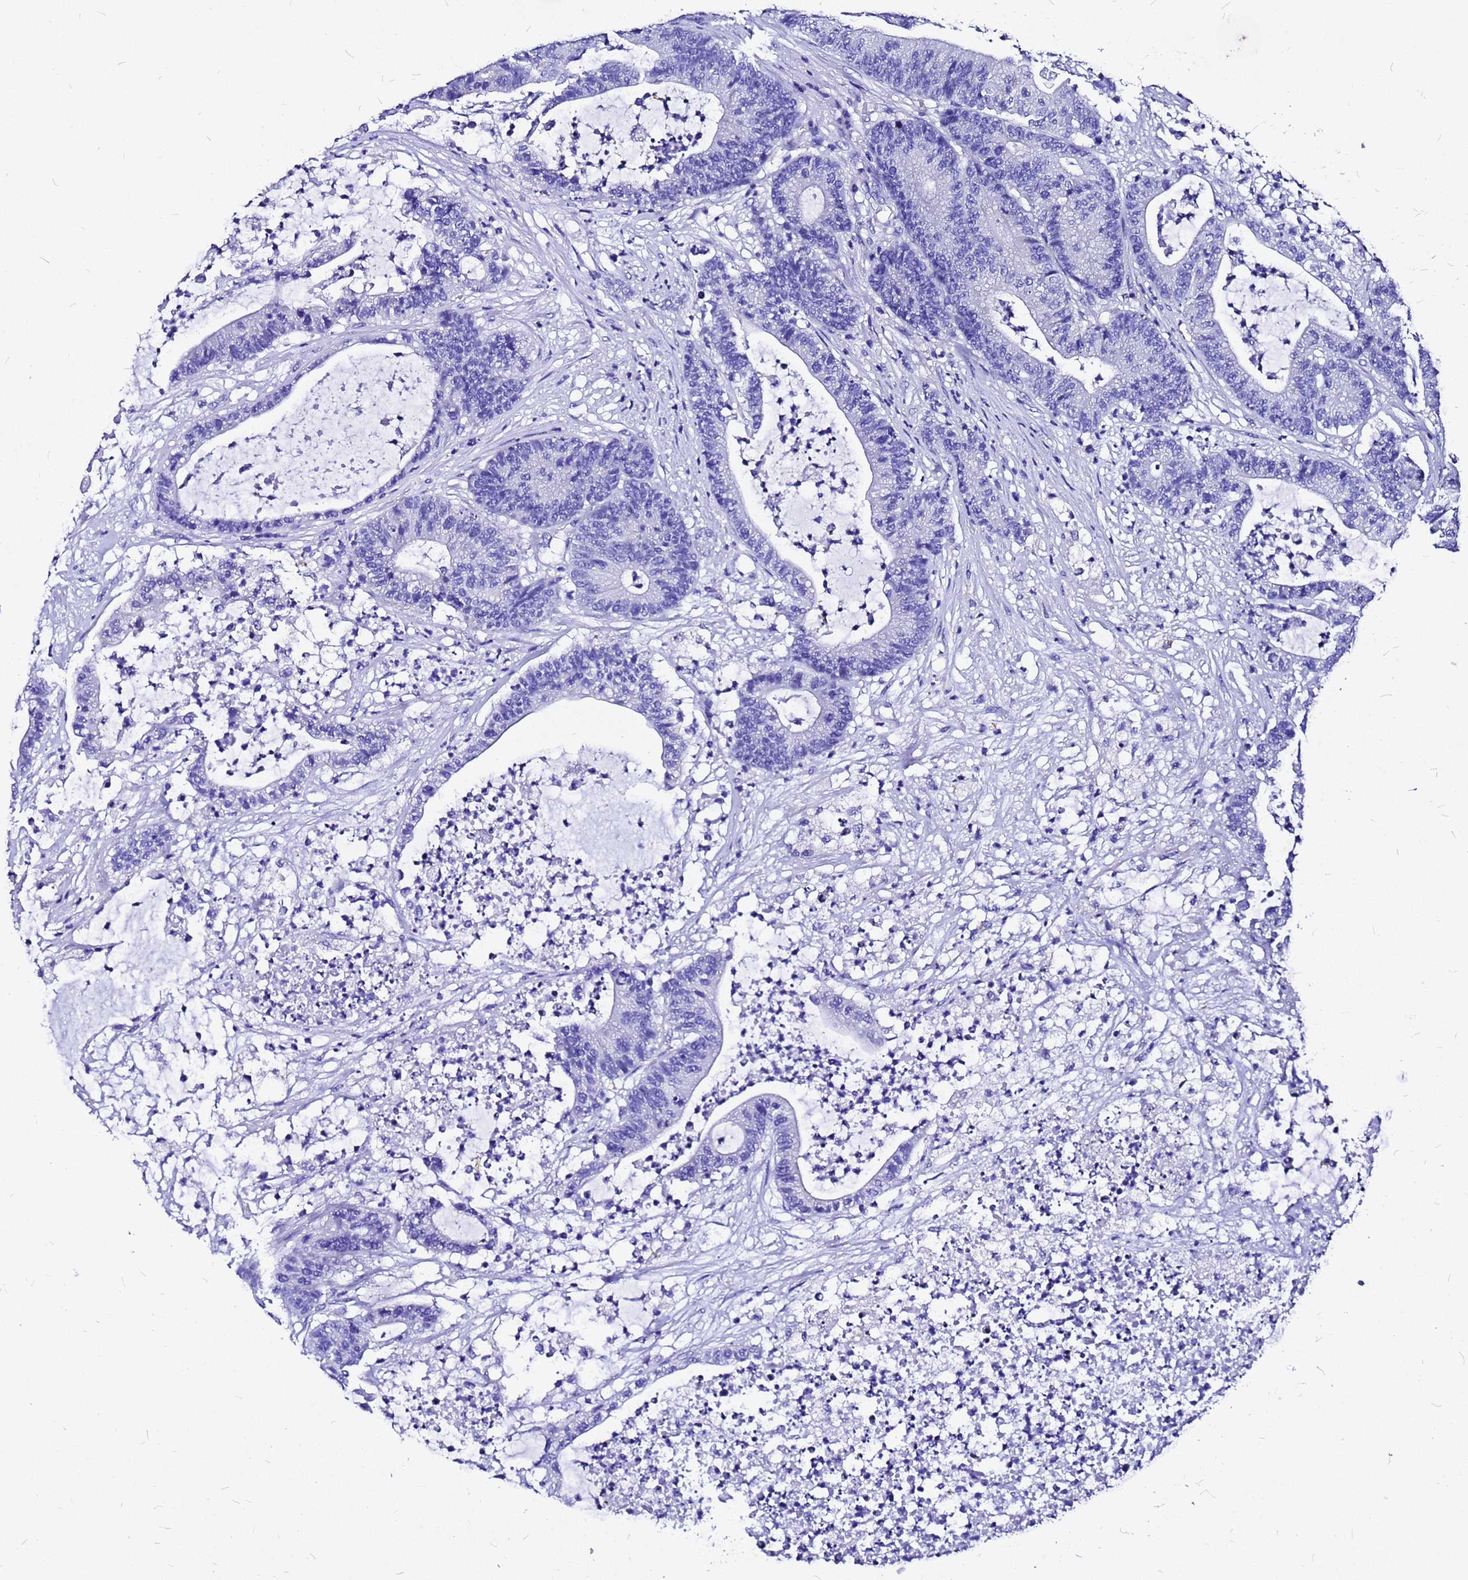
{"staining": {"intensity": "negative", "quantity": "none", "location": "none"}, "tissue": "colorectal cancer", "cell_type": "Tumor cells", "image_type": "cancer", "snomed": [{"axis": "morphology", "description": "Adenocarcinoma, NOS"}, {"axis": "topography", "description": "Colon"}], "caption": "IHC histopathology image of neoplastic tissue: human colorectal cancer stained with DAB exhibits no significant protein expression in tumor cells. (Immunohistochemistry, brightfield microscopy, high magnification).", "gene": "HERC4", "patient": {"sex": "female", "age": 84}}